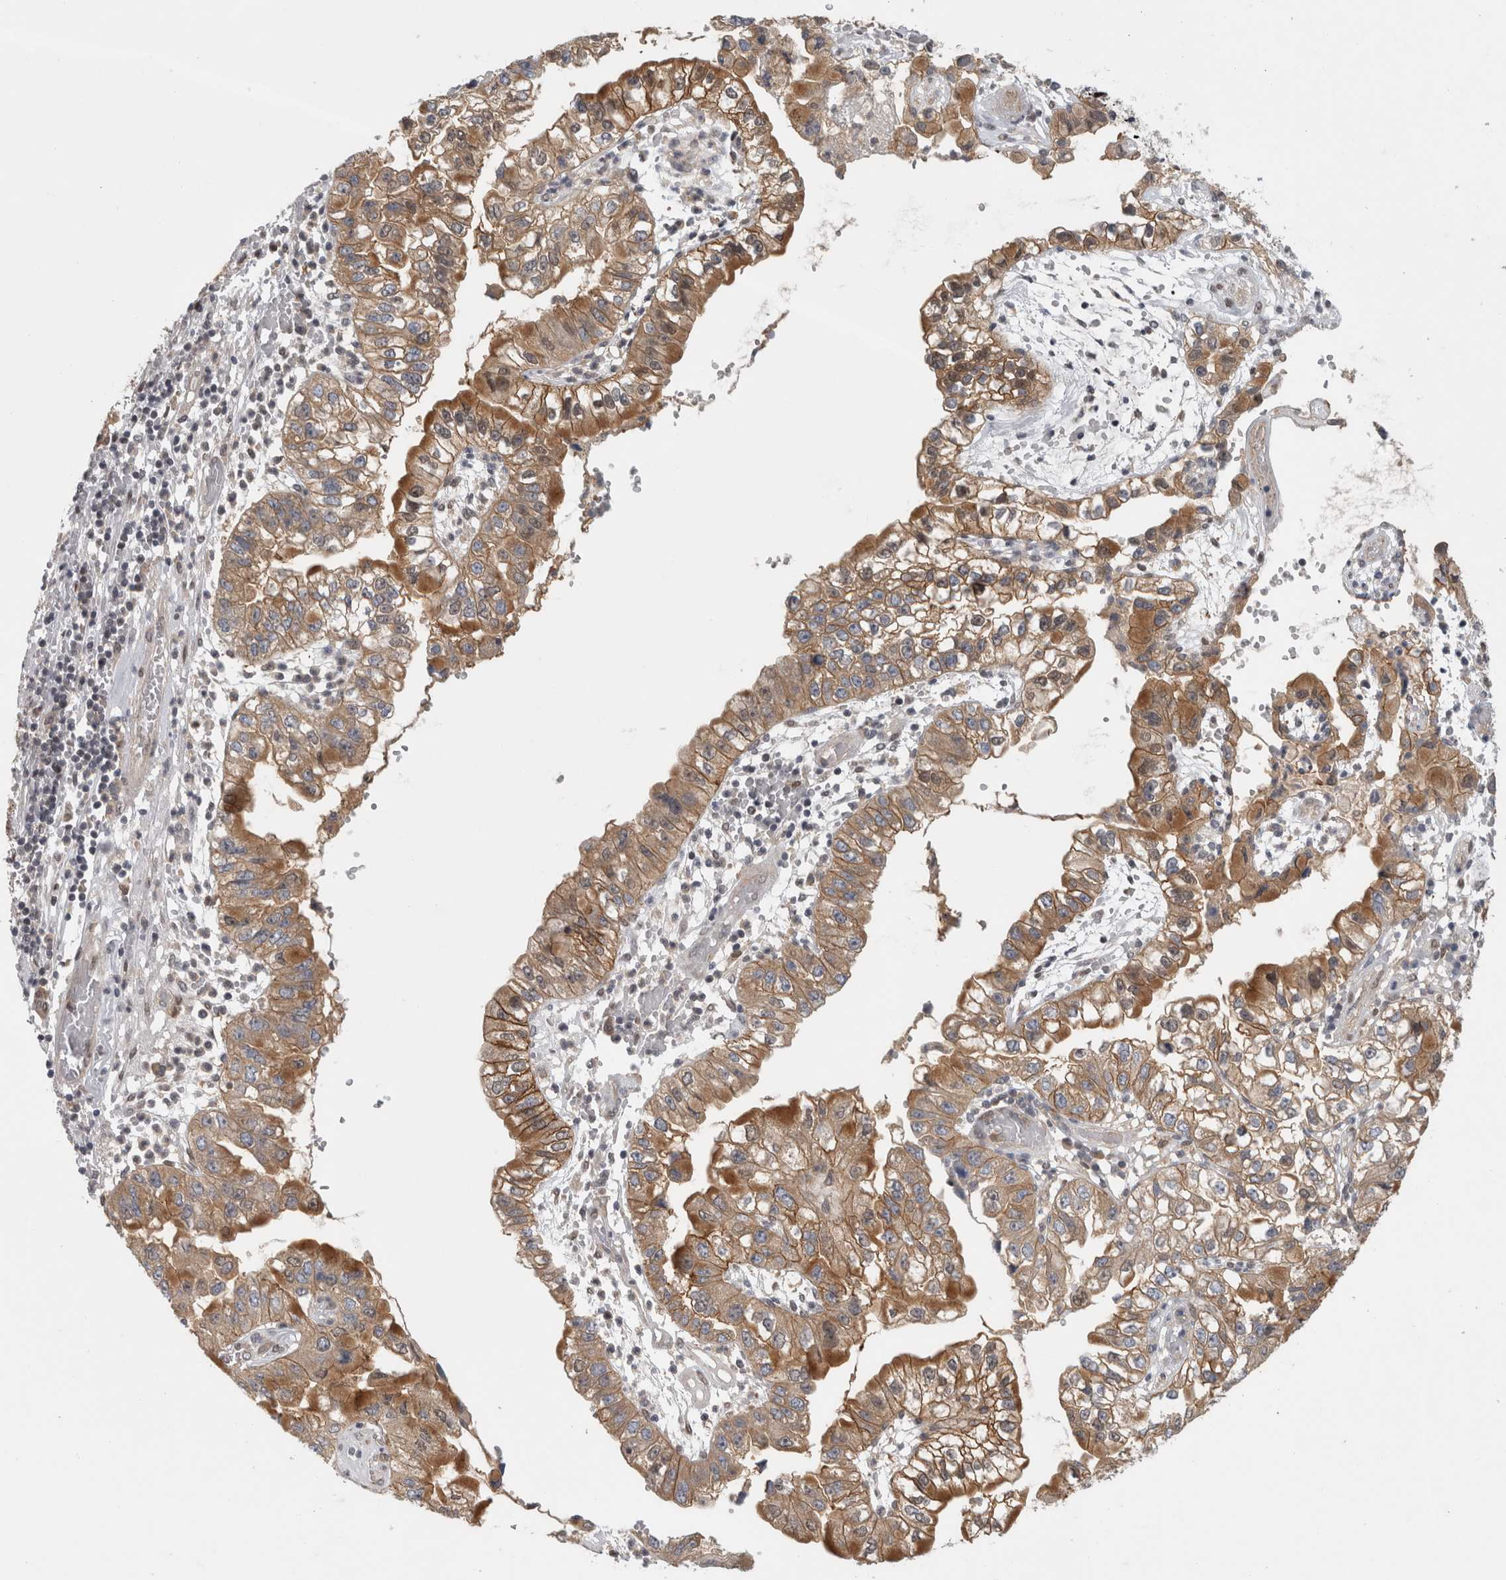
{"staining": {"intensity": "moderate", "quantity": ">75%", "location": "cytoplasmic/membranous"}, "tissue": "liver cancer", "cell_type": "Tumor cells", "image_type": "cancer", "snomed": [{"axis": "morphology", "description": "Cholangiocarcinoma"}, {"axis": "topography", "description": "Liver"}], "caption": "A medium amount of moderate cytoplasmic/membranous staining is seen in about >75% of tumor cells in liver cholangiocarcinoma tissue.", "gene": "PIGP", "patient": {"sex": "female", "age": 79}}